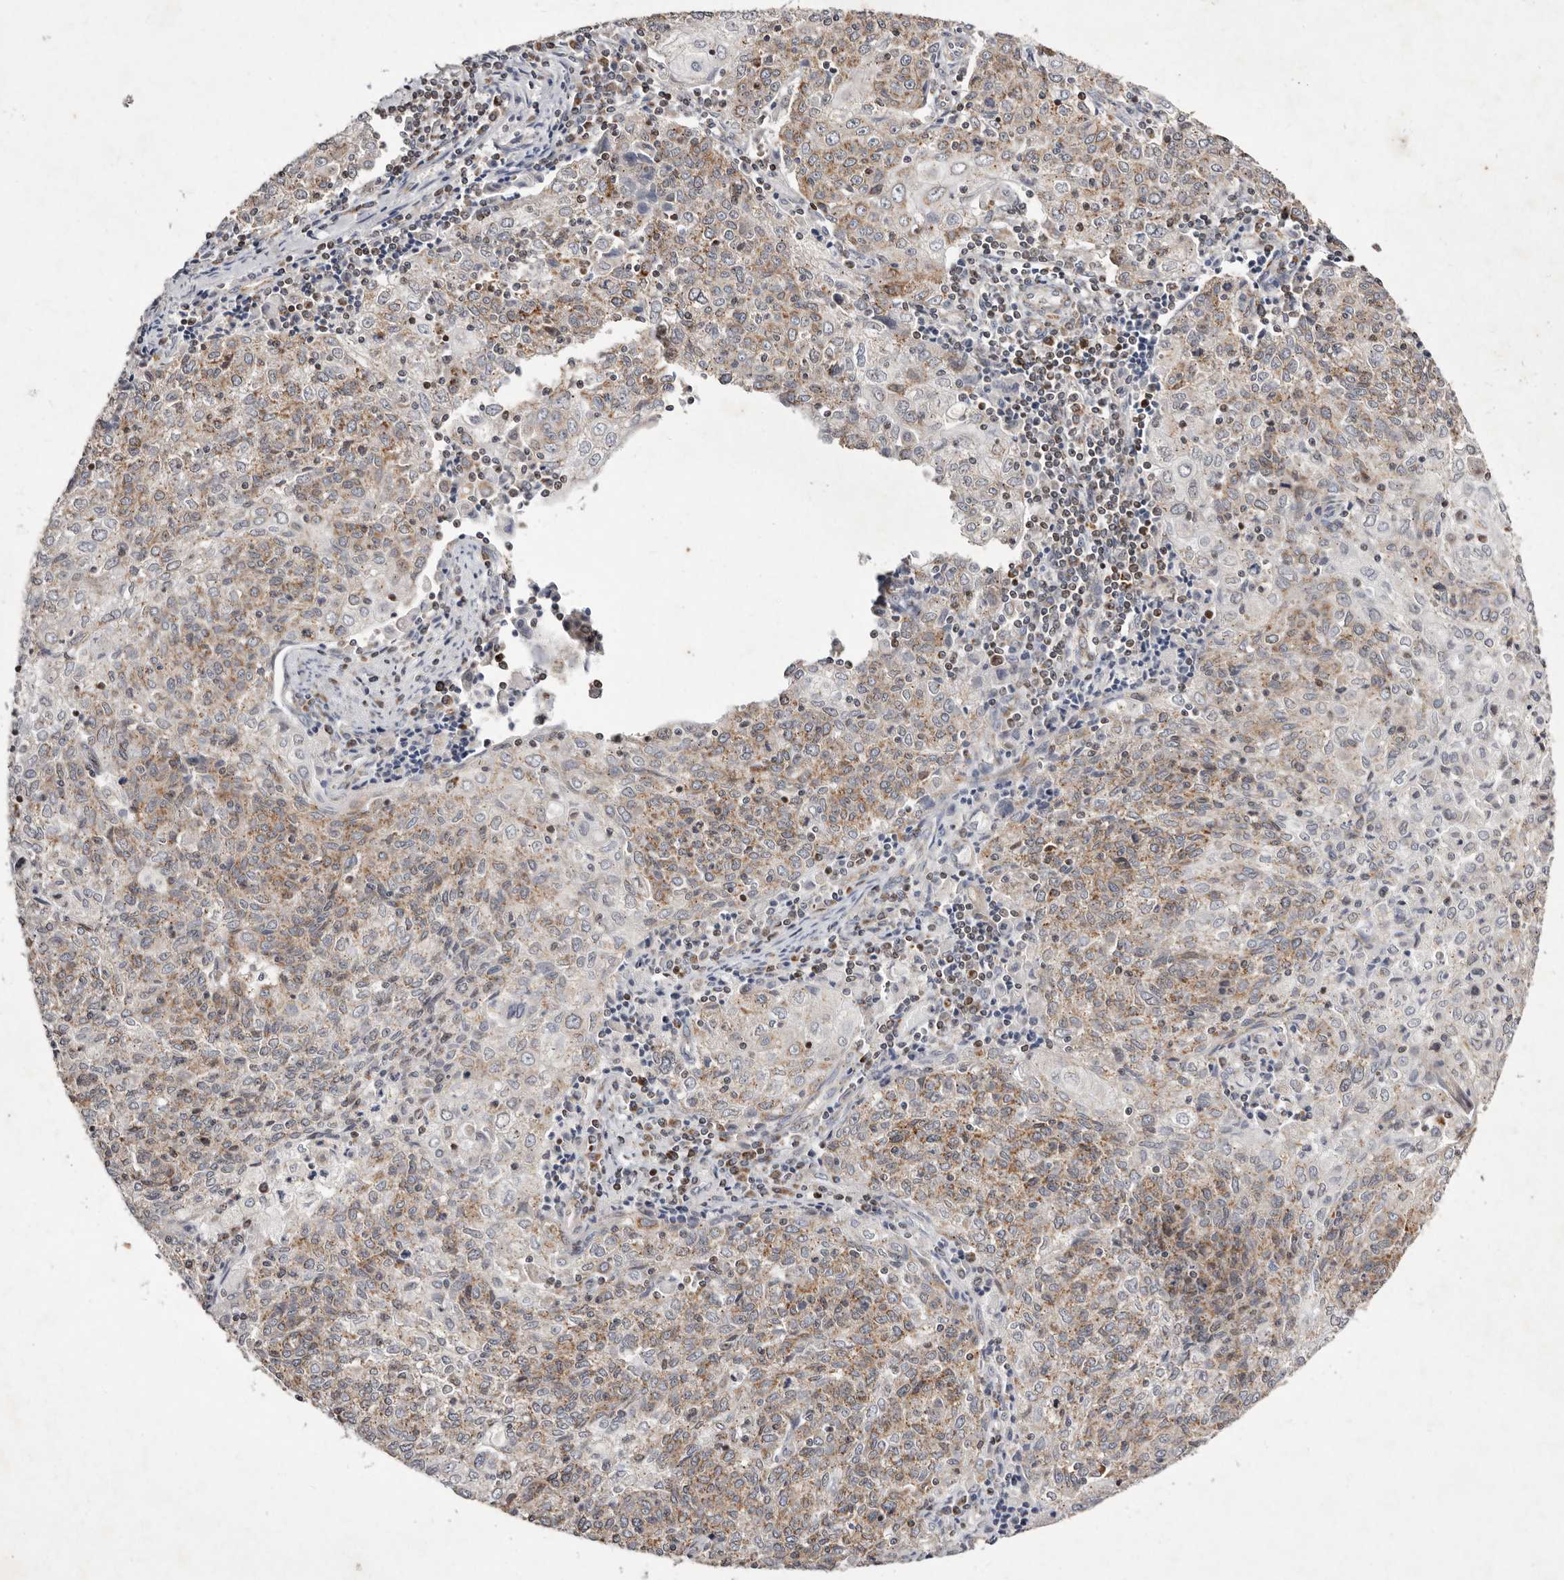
{"staining": {"intensity": "moderate", "quantity": "25%-75%", "location": "cytoplasmic/membranous"}, "tissue": "cervical cancer", "cell_type": "Tumor cells", "image_type": "cancer", "snomed": [{"axis": "morphology", "description": "Squamous cell carcinoma, NOS"}, {"axis": "topography", "description": "Cervix"}], "caption": "About 25%-75% of tumor cells in human cervical cancer (squamous cell carcinoma) demonstrate moderate cytoplasmic/membranous protein staining as visualized by brown immunohistochemical staining.", "gene": "TIMM17B", "patient": {"sex": "female", "age": 48}}